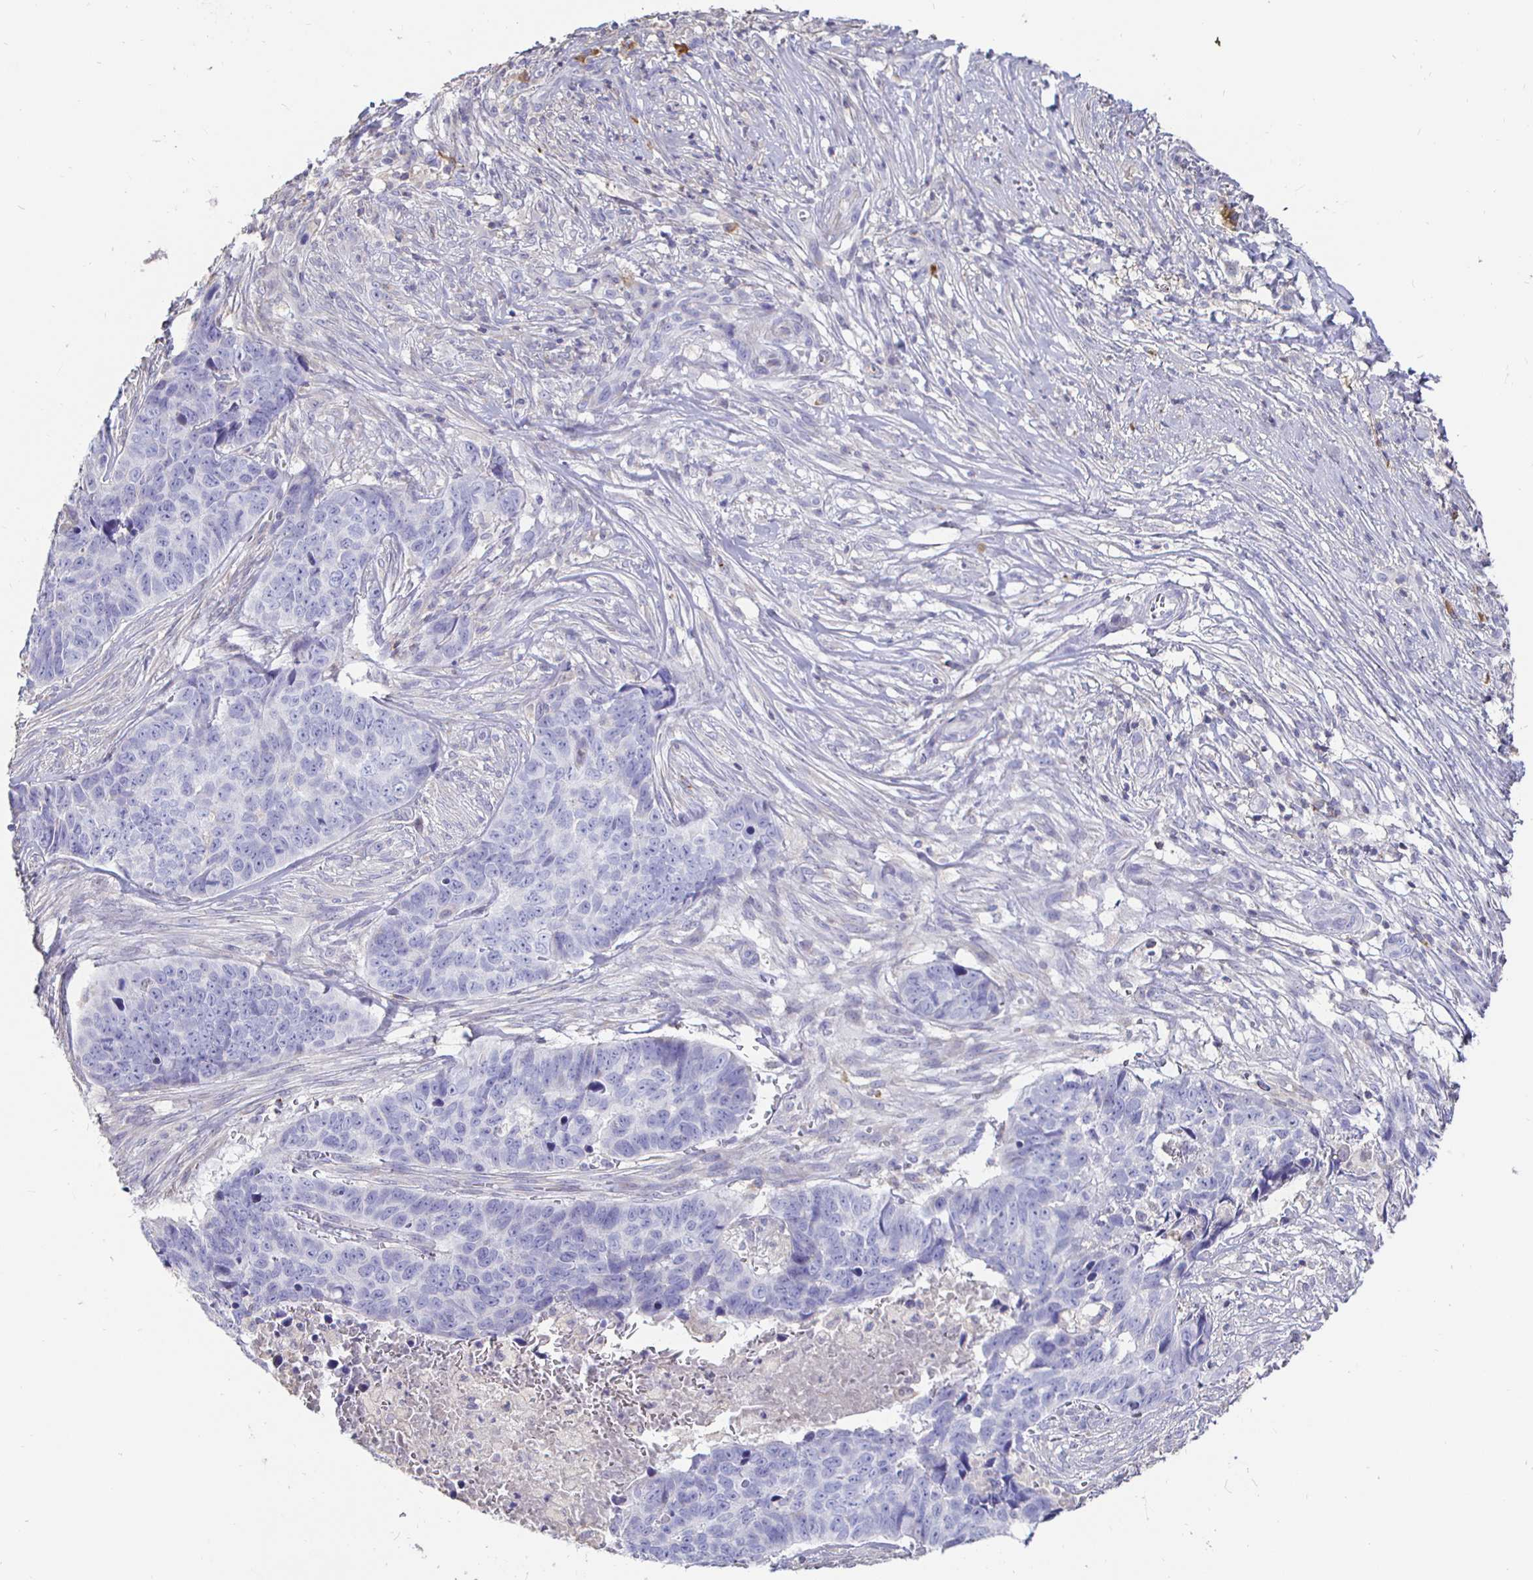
{"staining": {"intensity": "negative", "quantity": "none", "location": "none"}, "tissue": "skin cancer", "cell_type": "Tumor cells", "image_type": "cancer", "snomed": [{"axis": "morphology", "description": "Basal cell carcinoma"}, {"axis": "topography", "description": "Skin"}], "caption": "Immunohistochemistry of skin cancer (basal cell carcinoma) demonstrates no positivity in tumor cells.", "gene": "CXCR3", "patient": {"sex": "female", "age": 82}}